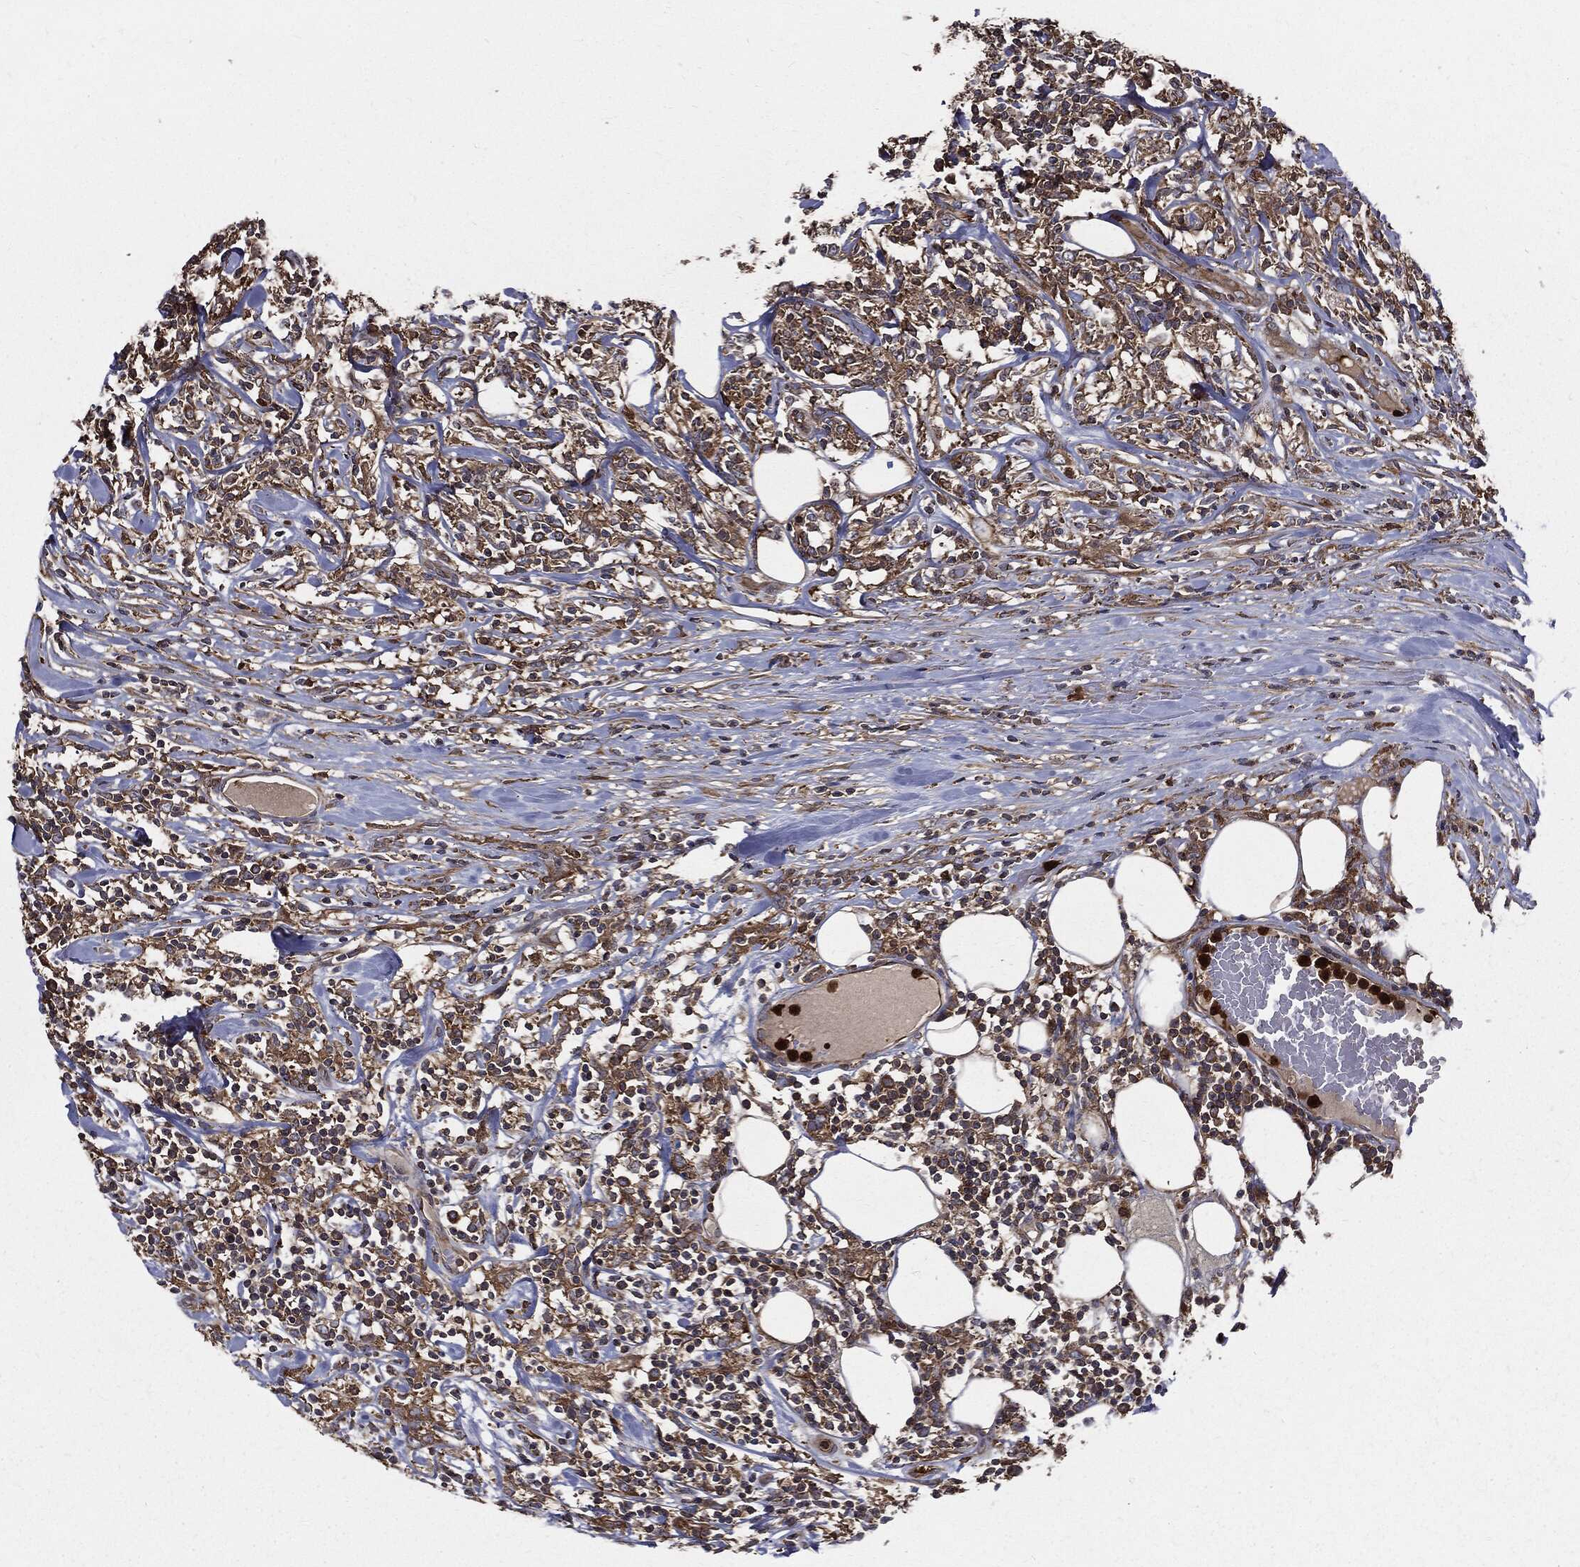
{"staining": {"intensity": "moderate", "quantity": "25%-75%", "location": "cytoplasmic/membranous"}, "tissue": "lymphoma", "cell_type": "Tumor cells", "image_type": "cancer", "snomed": [{"axis": "morphology", "description": "Malignant lymphoma, non-Hodgkin's type, High grade"}, {"axis": "topography", "description": "Lymph node"}], "caption": "High-grade malignant lymphoma, non-Hodgkin's type stained with IHC exhibits moderate cytoplasmic/membranous positivity in about 25%-75% of tumor cells.", "gene": "PDCD6IP", "patient": {"sex": "female", "age": 84}}